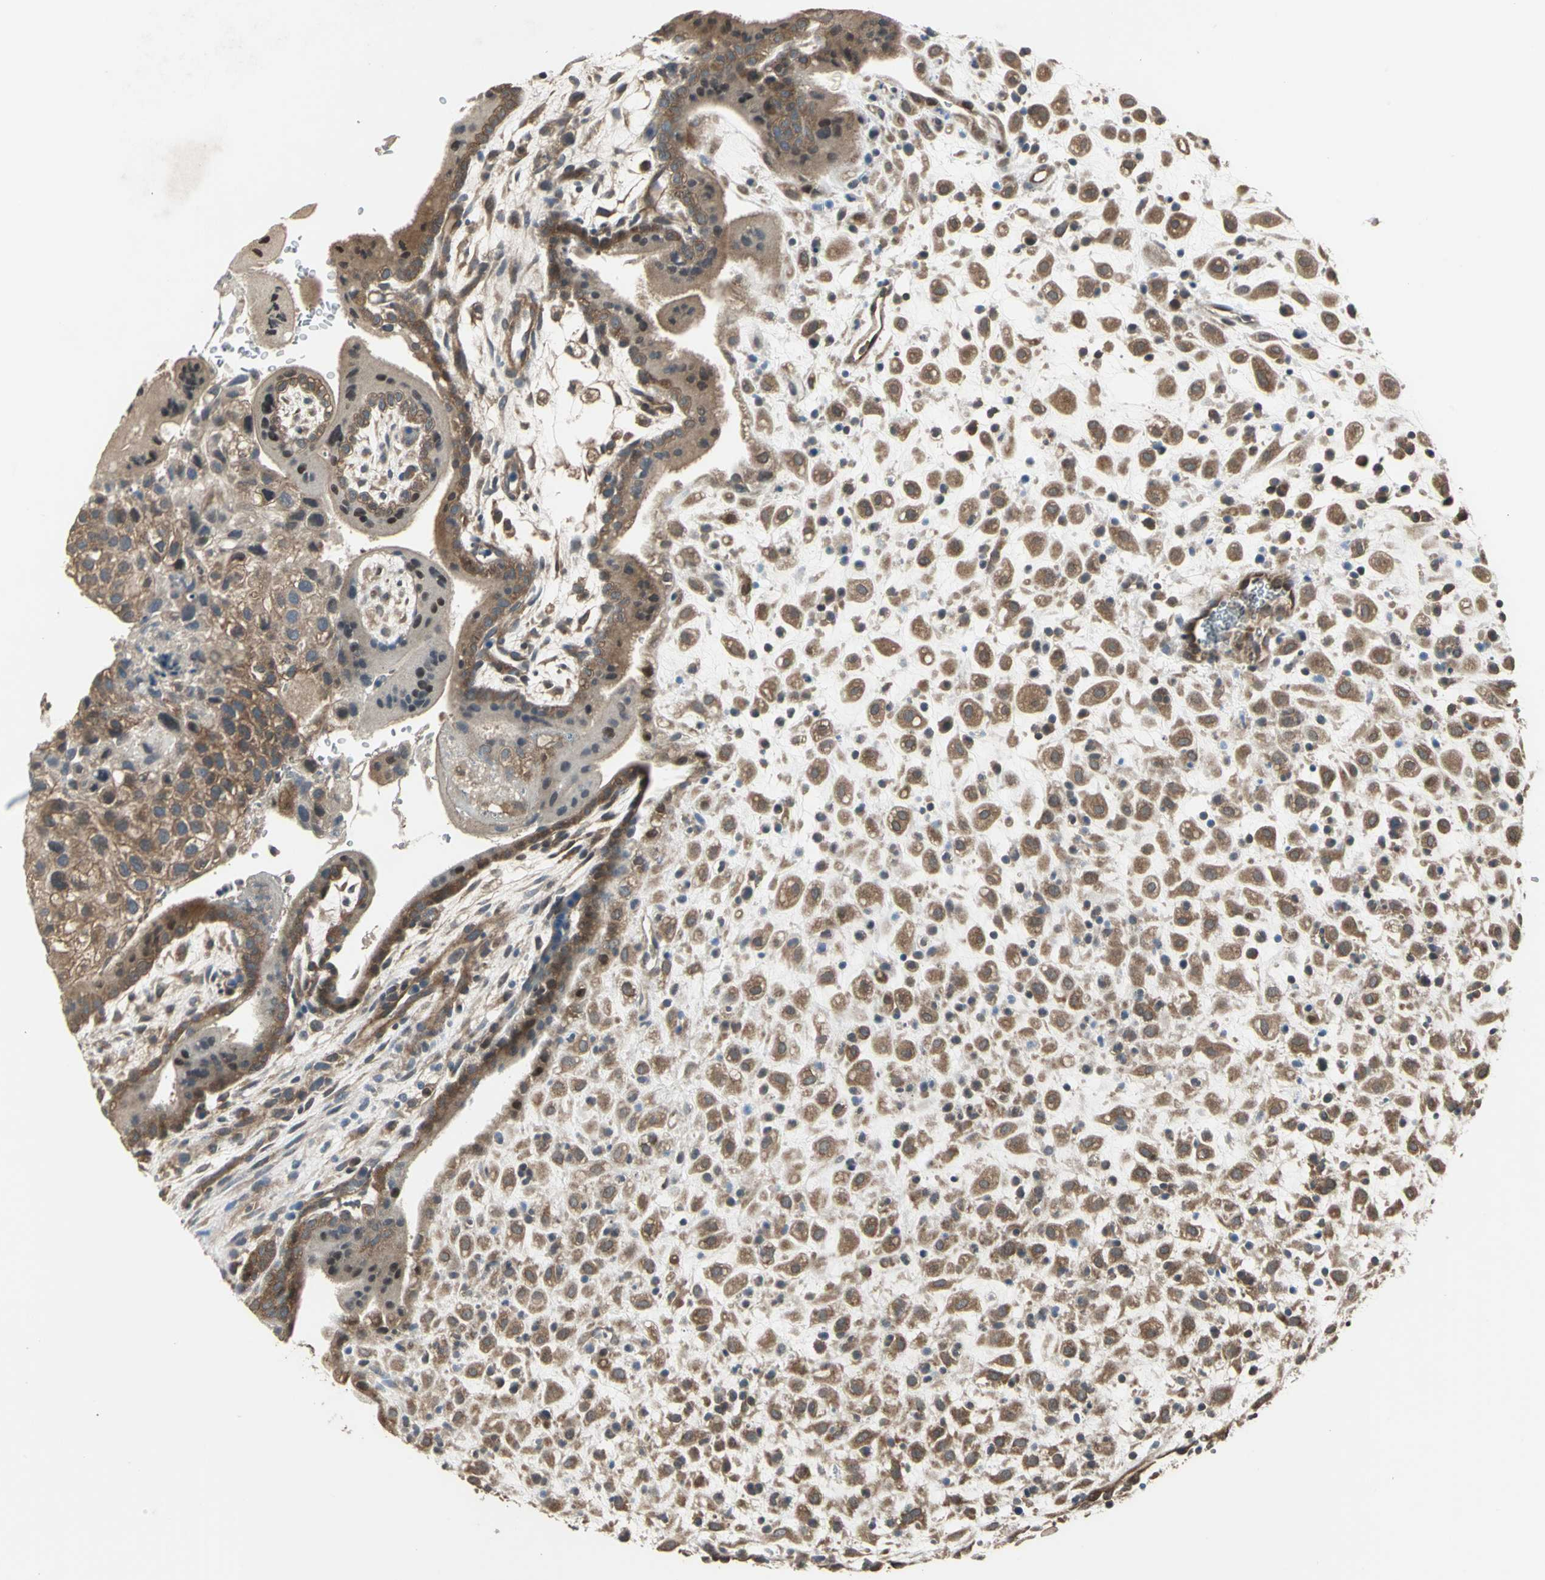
{"staining": {"intensity": "moderate", "quantity": ">75%", "location": "cytoplasmic/membranous"}, "tissue": "placenta", "cell_type": "Decidual cells", "image_type": "normal", "snomed": [{"axis": "morphology", "description": "Normal tissue, NOS"}, {"axis": "topography", "description": "Placenta"}], "caption": "High-power microscopy captured an IHC photomicrograph of normal placenta, revealing moderate cytoplasmic/membranous staining in approximately >75% of decidual cells. Using DAB (3,3'-diaminobenzidine) (brown) and hematoxylin (blue) stains, captured at high magnification using brightfield microscopy.", "gene": "PFDN1", "patient": {"sex": "female", "age": 35}}